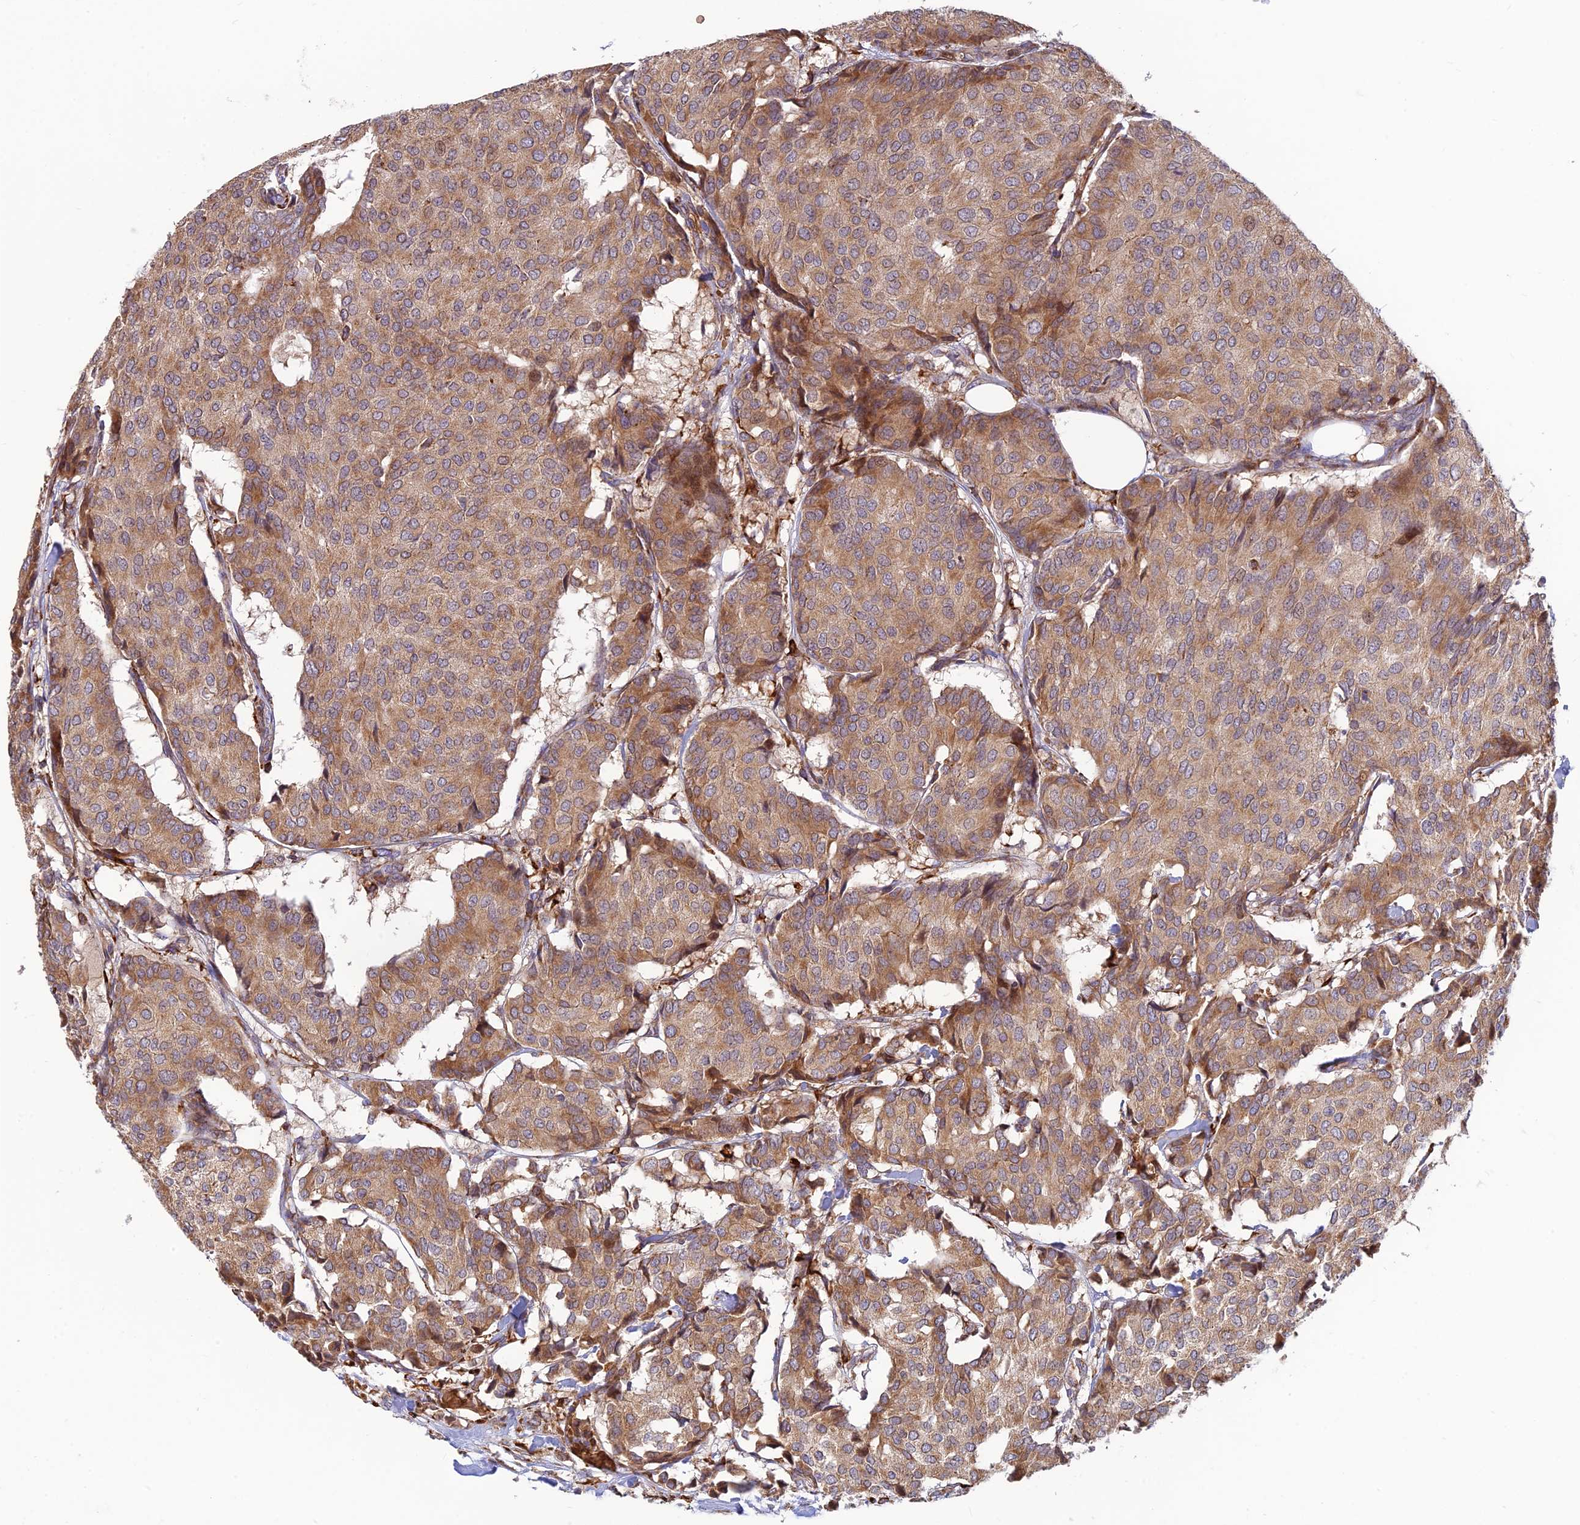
{"staining": {"intensity": "moderate", "quantity": ">75%", "location": "cytoplasmic/membranous"}, "tissue": "breast cancer", "cell_type": "Tumor cells", "image_type": "cancer", "snomed": [{"axis": "morphology", "description": "Duct carcinoma"}, {"axis": "topography", "description": "Breast"}], "caption": "Breast cancer (invasive ductal carcinoma) tissue displays moderate cytoplasmic/membranous expression in about >75% of tumor cells", "gene": "UFSP2", "patient": {"sex": "female", "age": 75}}